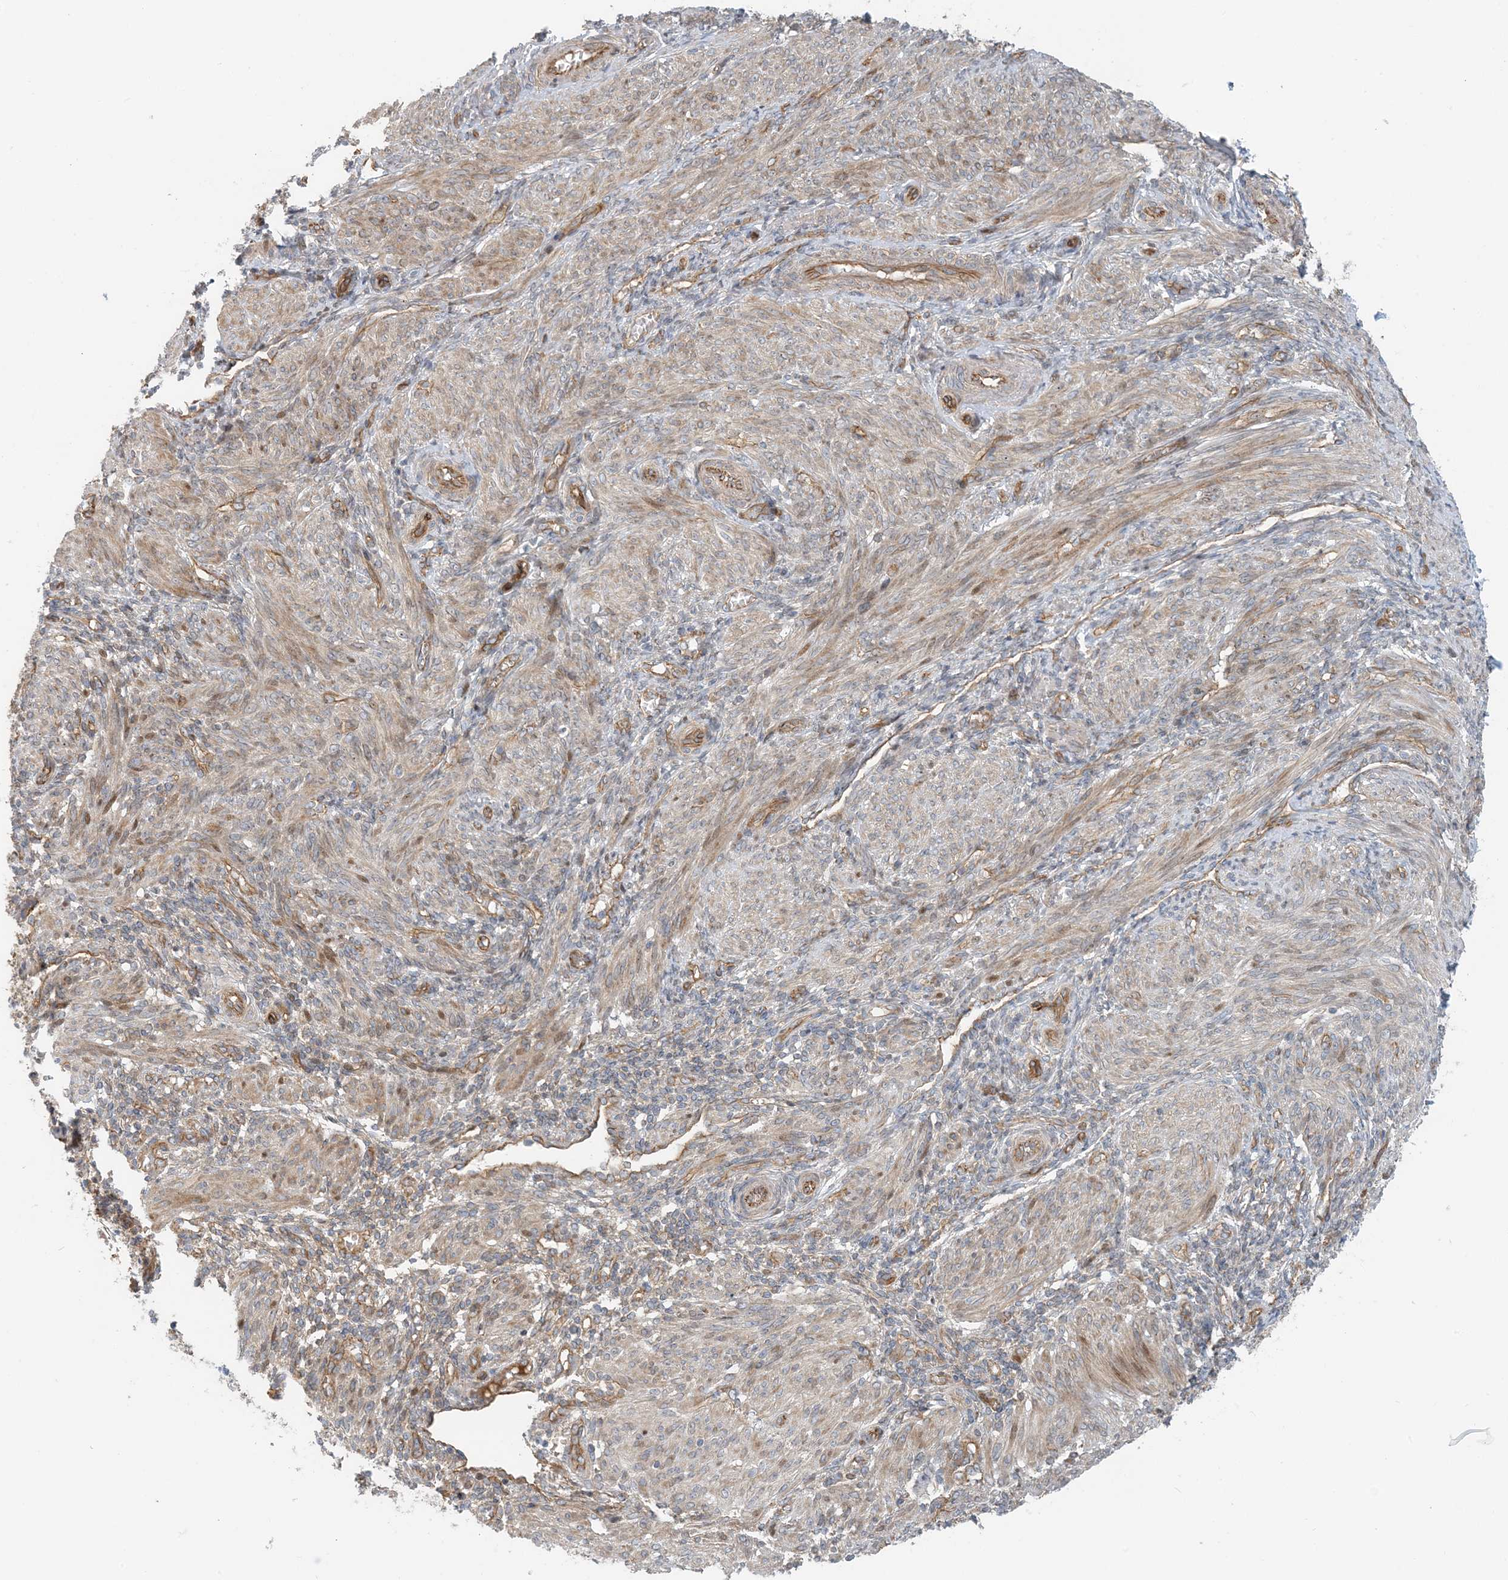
{"staining": {"intensity": "moderate", "quantity": ">75%", "location": "cytoplasmic/membranous"}, "tissue": "smooth muscle", "cell_type": "Smooth muscle cells", "image_type": "normal", "snomed": [{"axis": "morphology", "description": "Normal tissue, NOS"}, {"axis": "topography", "description": "Smooth muscle"}], "caption": "Immunohistochemical staining of unremarkable smooth muscle exhibits medium levels of moderate cytoplasmic/membranous expression in approximately >75% of smooth muscle cells.", "gene": "MYL5", "patient": {"sex": "female", "age": 39}}